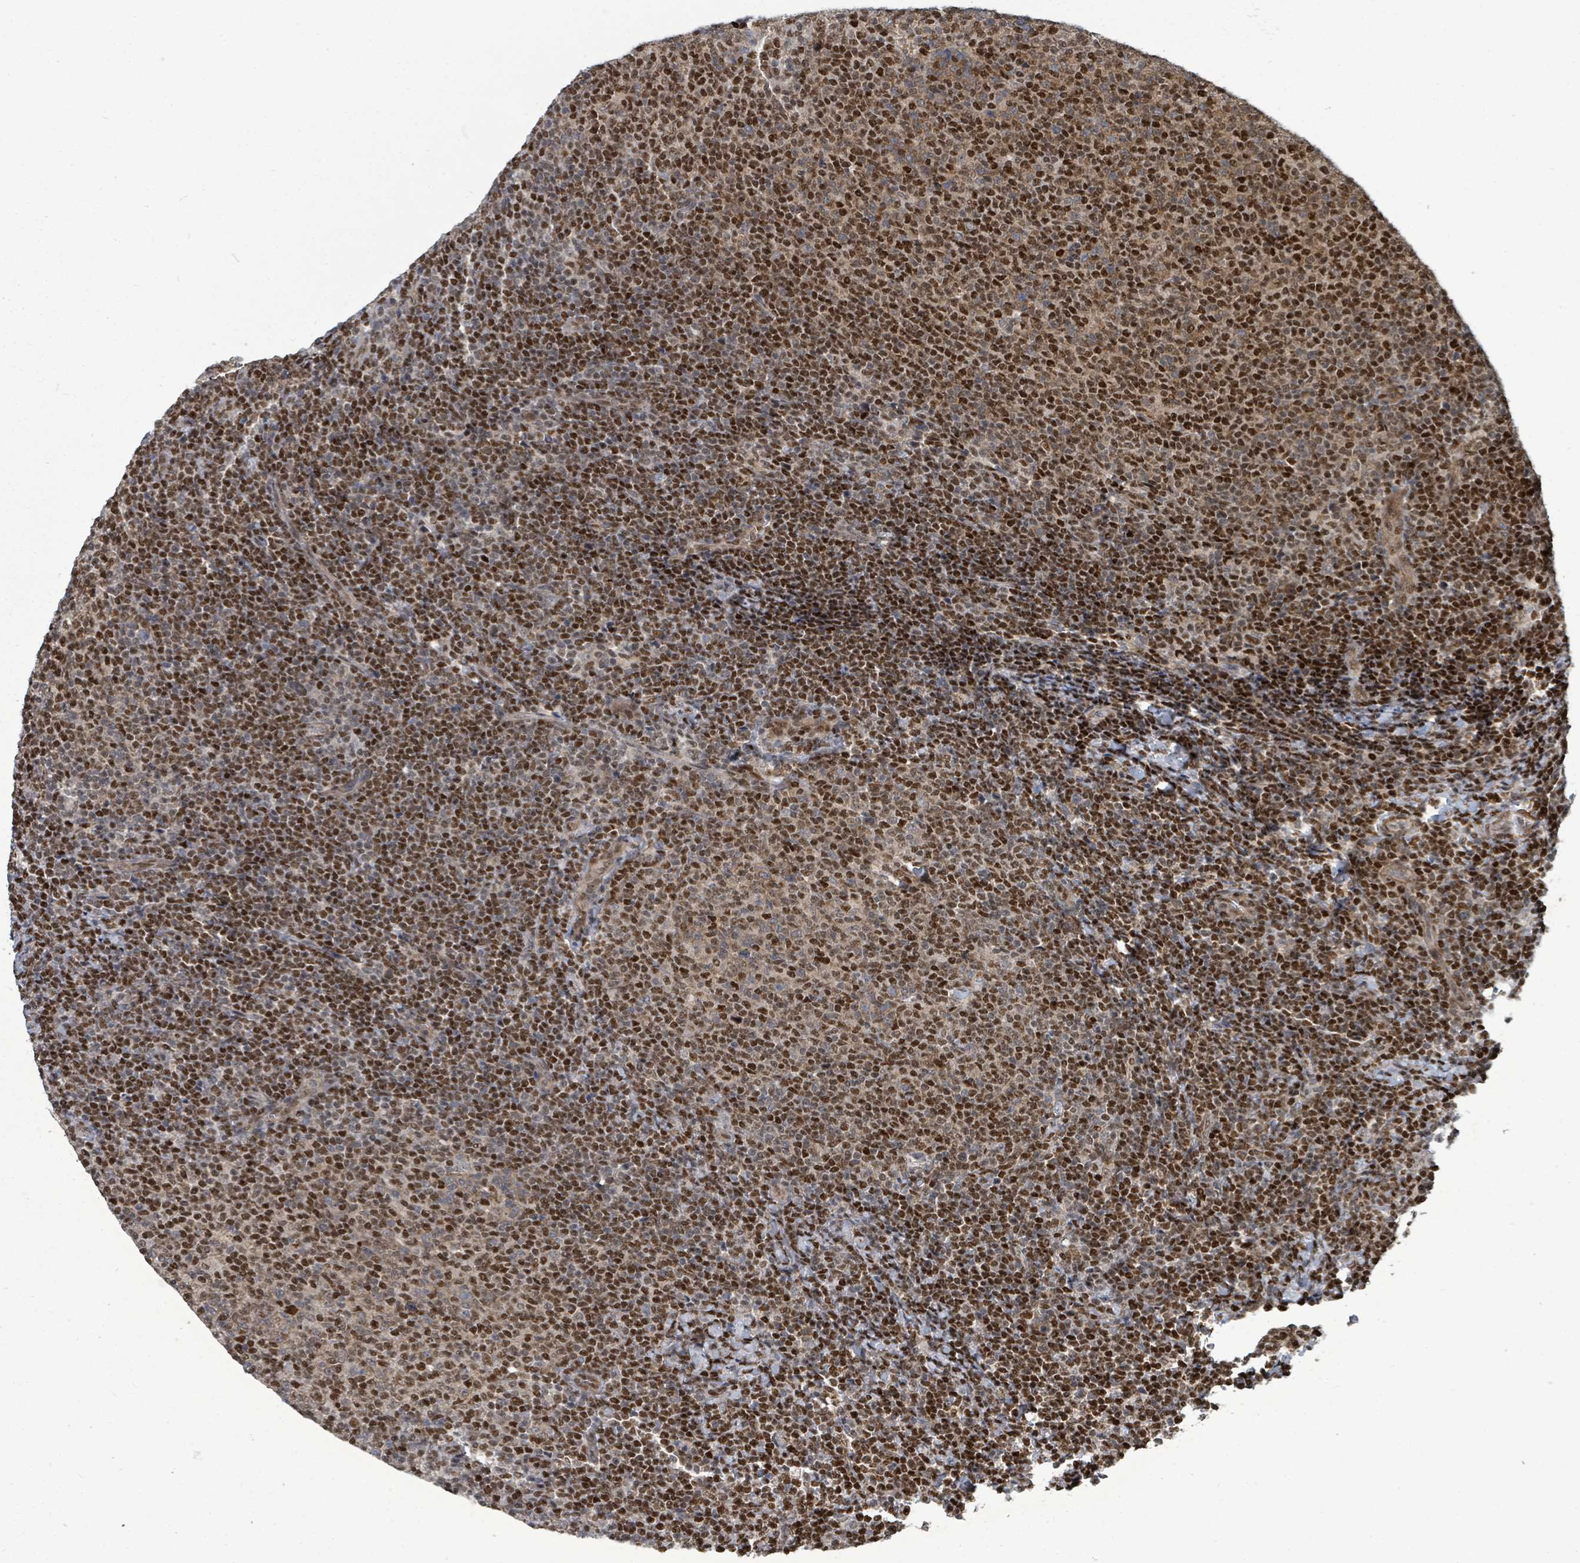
{"staining": {"intensity": "strong", "quantity": ">75%", "location": "nuclear"}, "tissue": "lymphoma", "cell_type": "Tumor cells", "image_type": "cancer", "snomed": [{"axis": "morphology", "description": "Malignant lymphoma, non-Hodgkin's type, Low grade"}, {"axis": "topography", "description": "Lymph node"}], "caption": "An image showing strong nuclear staining in approximately >75% of tumor cells in lymphoma, as visualized by brown immunohistochemical staining.", "gene": "TRDMT1", "patient": {"sex": "male", "age": 66}}